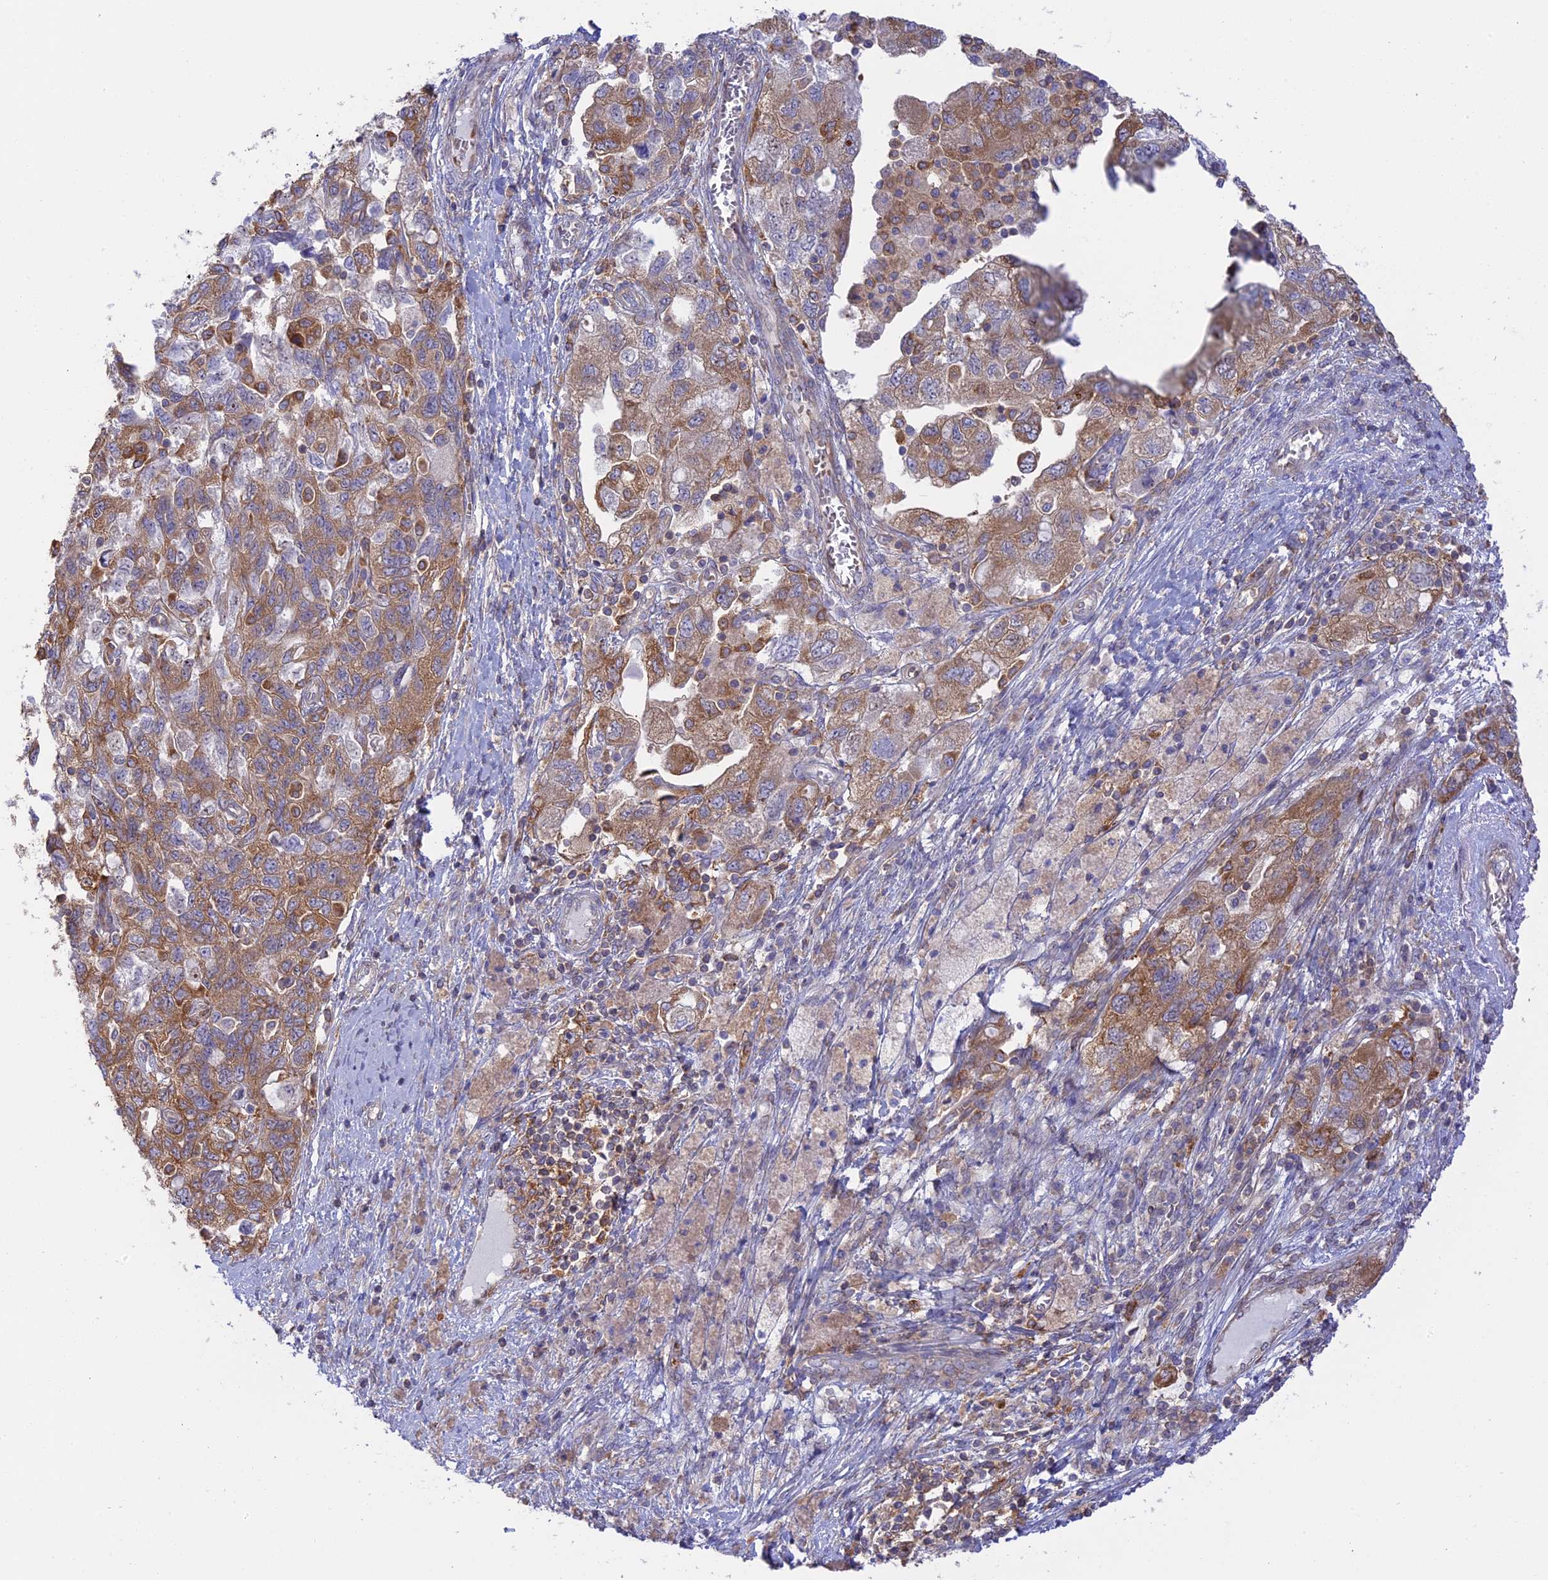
{"staining": {"intensity": "moderate", "quantity": "25%-75%", "location": "cytoplasmic/membranous"}, "tissue": "ovarian cancer", "cell_type": "Tumor cells", "image_type": "cancer", "snomed": [{"axis": "morphology", "description": "Carcinoma, NOS"}, {"axis": "morphology", "description": "Cystadenocarcinoma, serous, NOS"}, {"axis": "topography", "description": "Ovary"}], "caption": "Moderate cytoplasmic/membranous protein staining is present in about 25%-75% of tumor cells in ovarian cancer (serous cystadenocarcinoma).", "gene": "GMIP", "patient": {"sex": "female", "age": 69}}